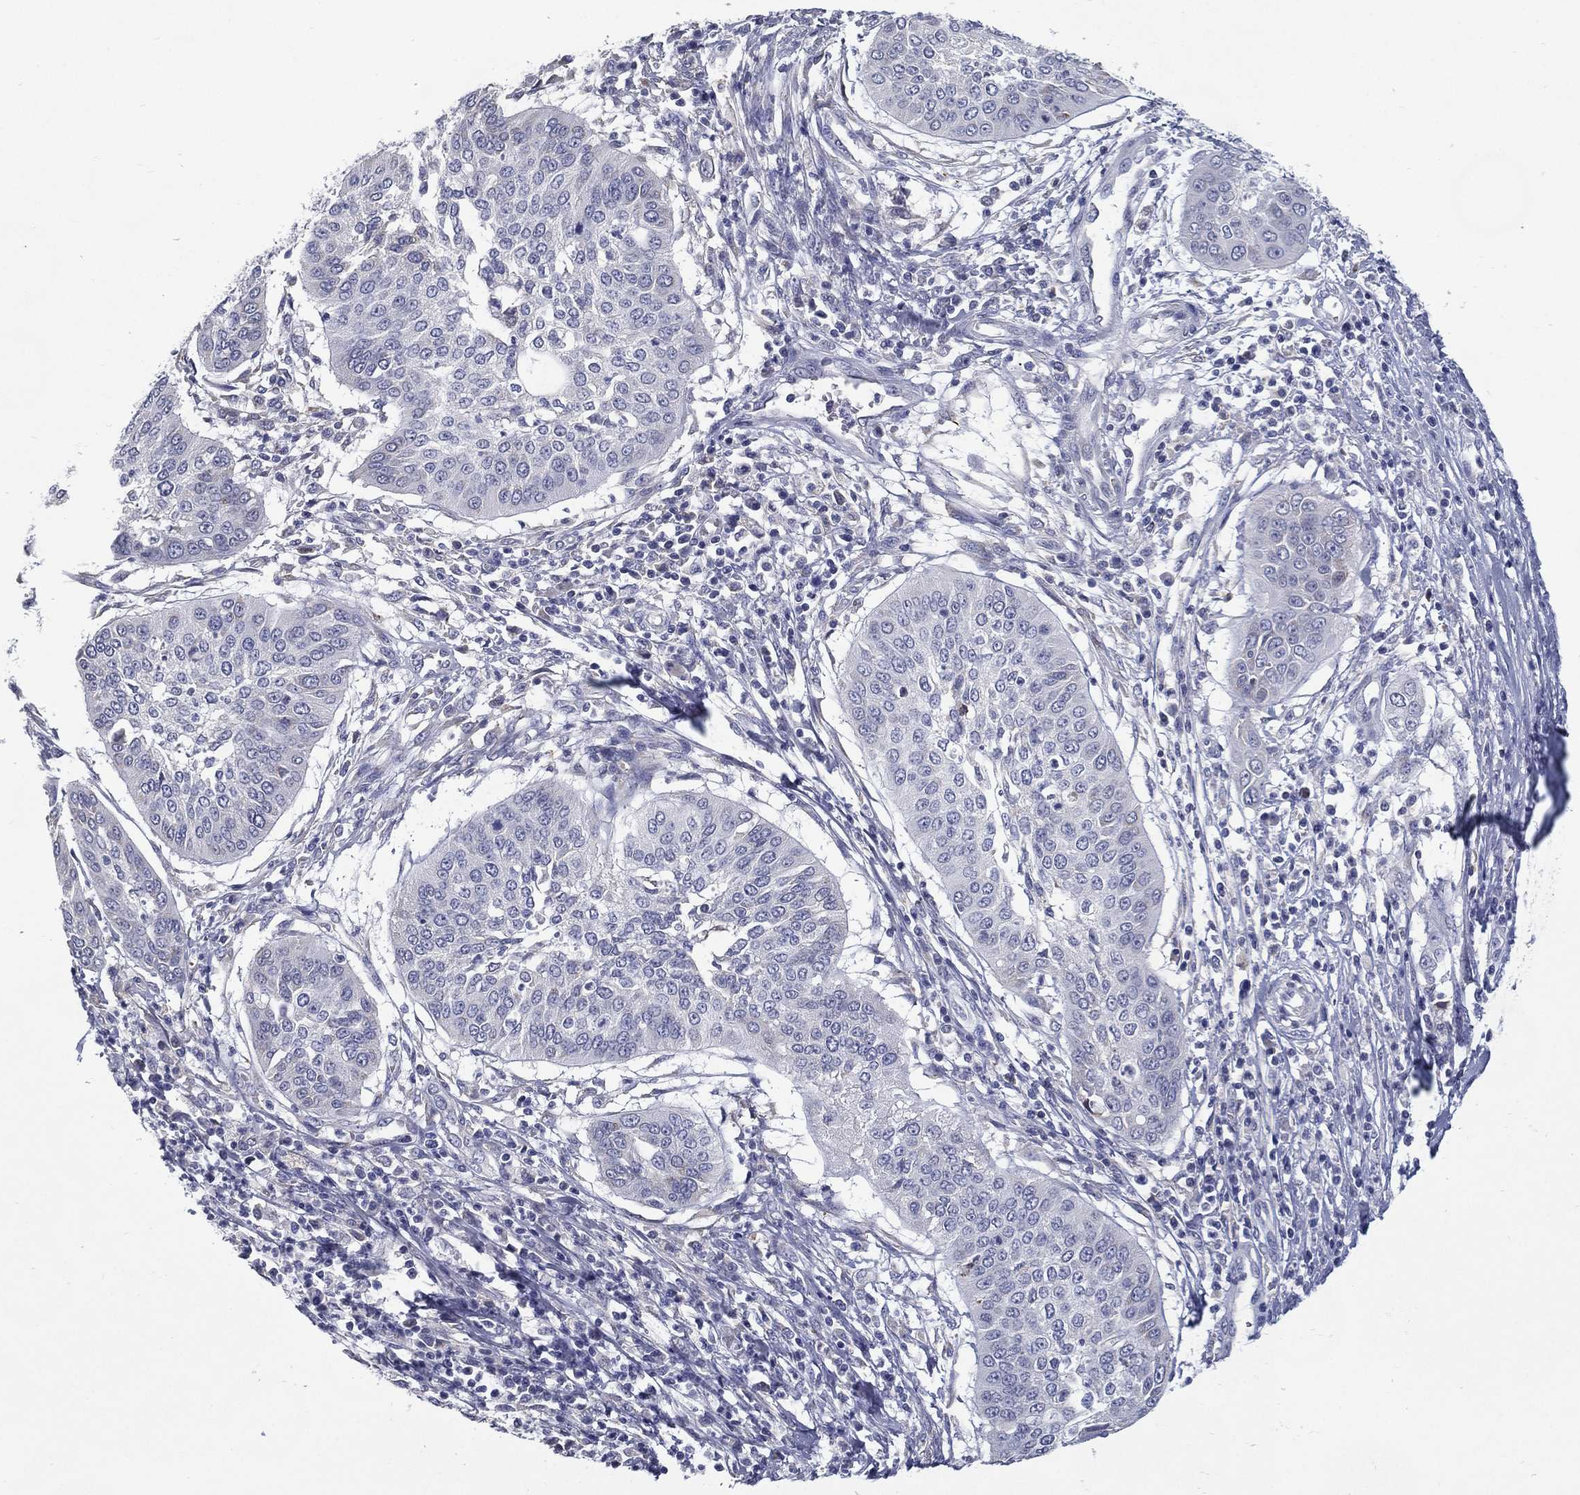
{"staining": {"intensity": "negative", "quantity": "none", "location": "none"}, "tissue": "cervical cancer", "cell_type": "Tumor cells", "image_type": "cancer", "snomed": [{"axis": "morphology", "description": "Normal tissue, NOS"}, {"axis": "morphology", "description": "Squamous cell carcinoma, NOS"}, {"axis": "topography", "description": "Cervix"}], "caption": "An immunohistochemistry micrograph of cervical squamous cell carcinoma is shown. There is no staining in tumor cells of cervical squamous cell carcinoma. (DAB (3,3'-diaminobenzidine) immunohistochemistry (IHC) visualized using brightfield microscopy, high magnification).", "gene": "C19orf18", "patient": {"sex": "female", "age": 39}}